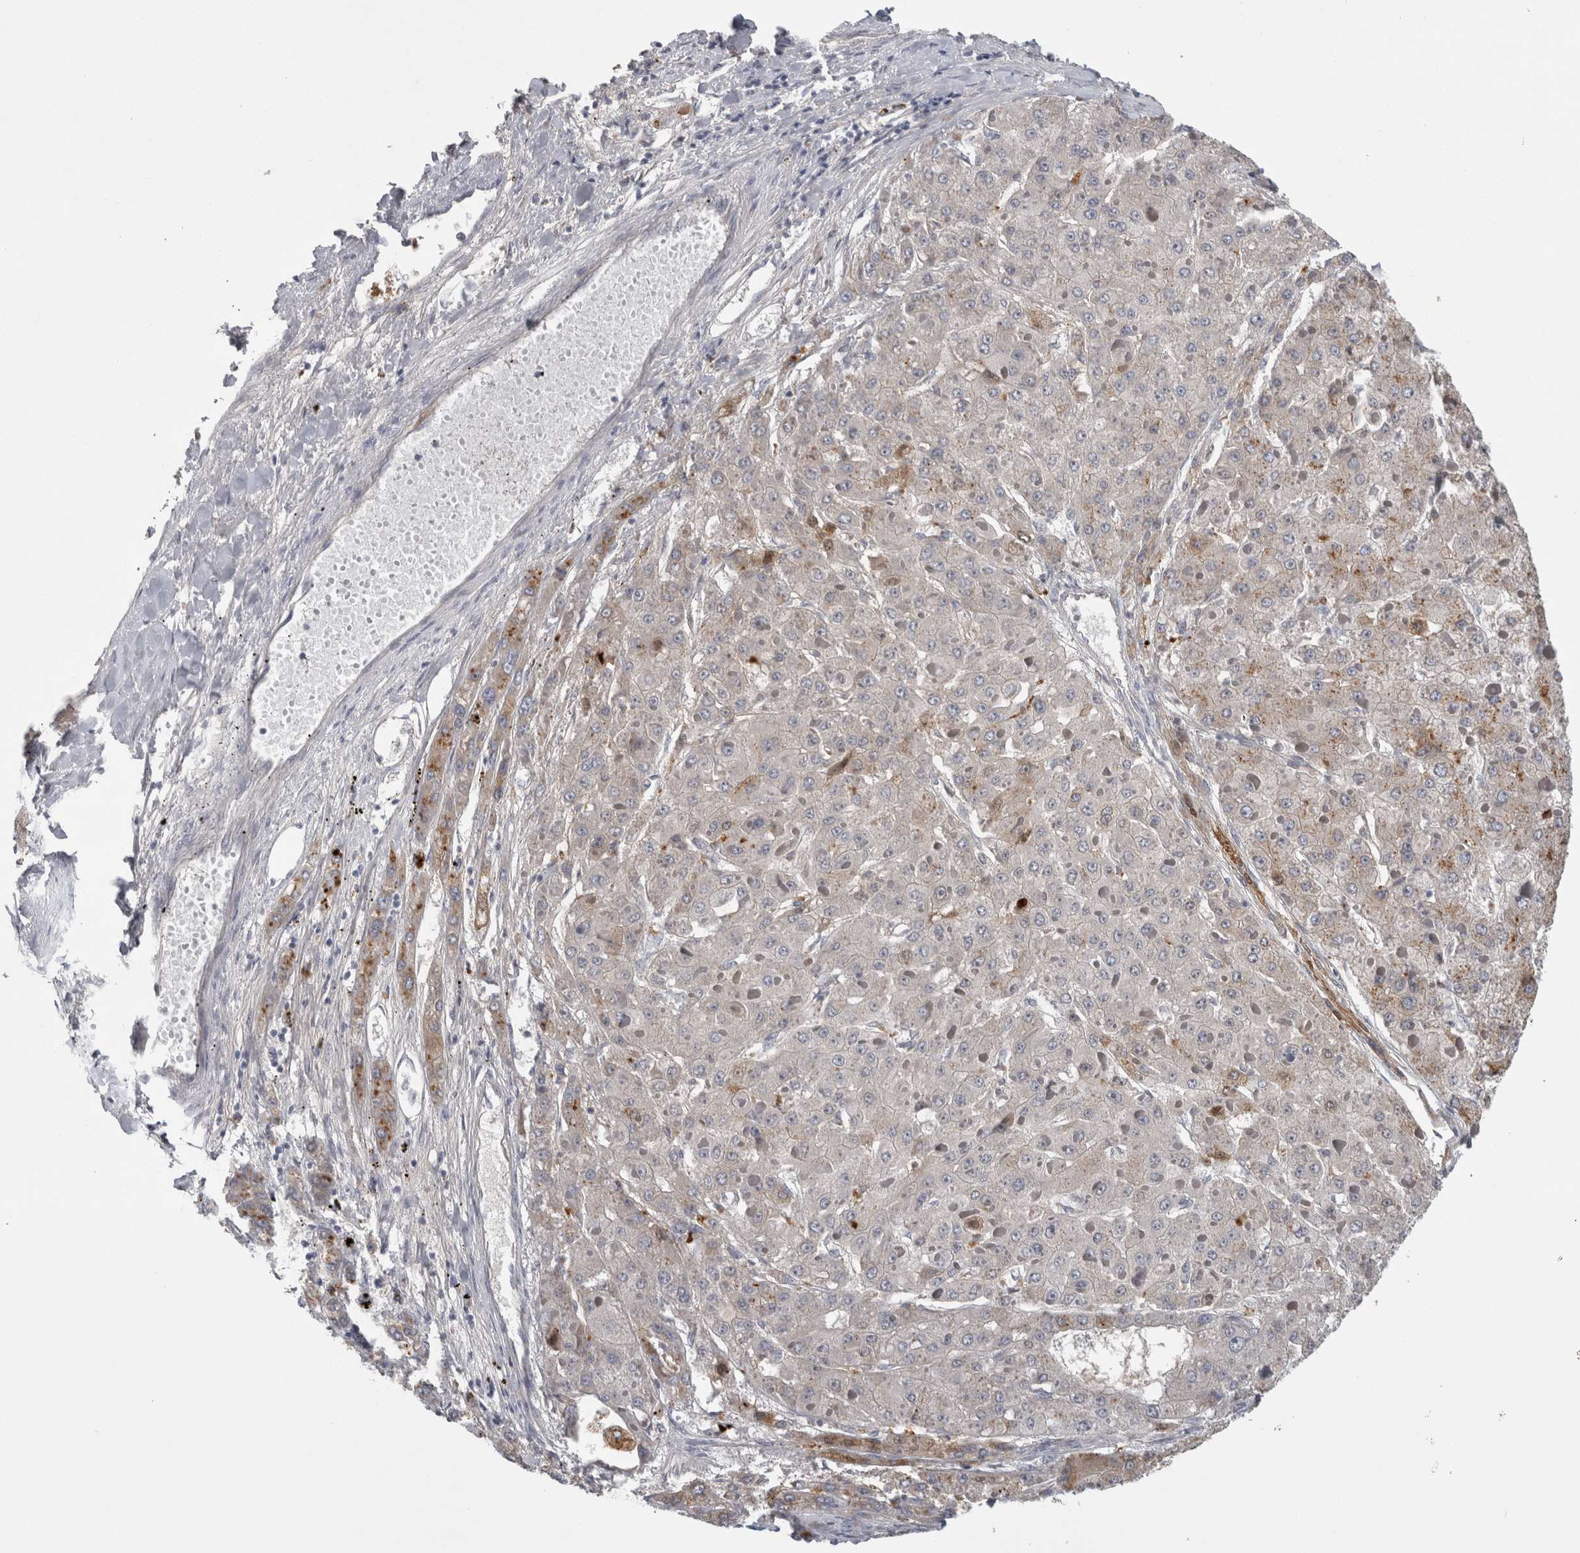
{"staining": {"intensity": "negative", "quantity": "none", "location": "none"}, "tissue": "liver cancer", "cell_type": "Tumor cells", "image_type": "cancer", "snomed": [{"axis": "morphology", "description": "Carcinoma, Hepatocellular, NOS"}, {"axis": "topography", "description": "Liver"}], "caption": "An immunohistochemistry (IHC) photomicrograph of liver cancer (hepatocellular carcinoma) is shown. There is no staining in tumor cells of liver cancer (hepatocellular carcinoma). (DAB (3,3'-diaminobenzidine) IHC visualized using brightfield microscopy, high magnification).", "gene": "ATXN2", "patient": {"sex": "female", "age": 73}}